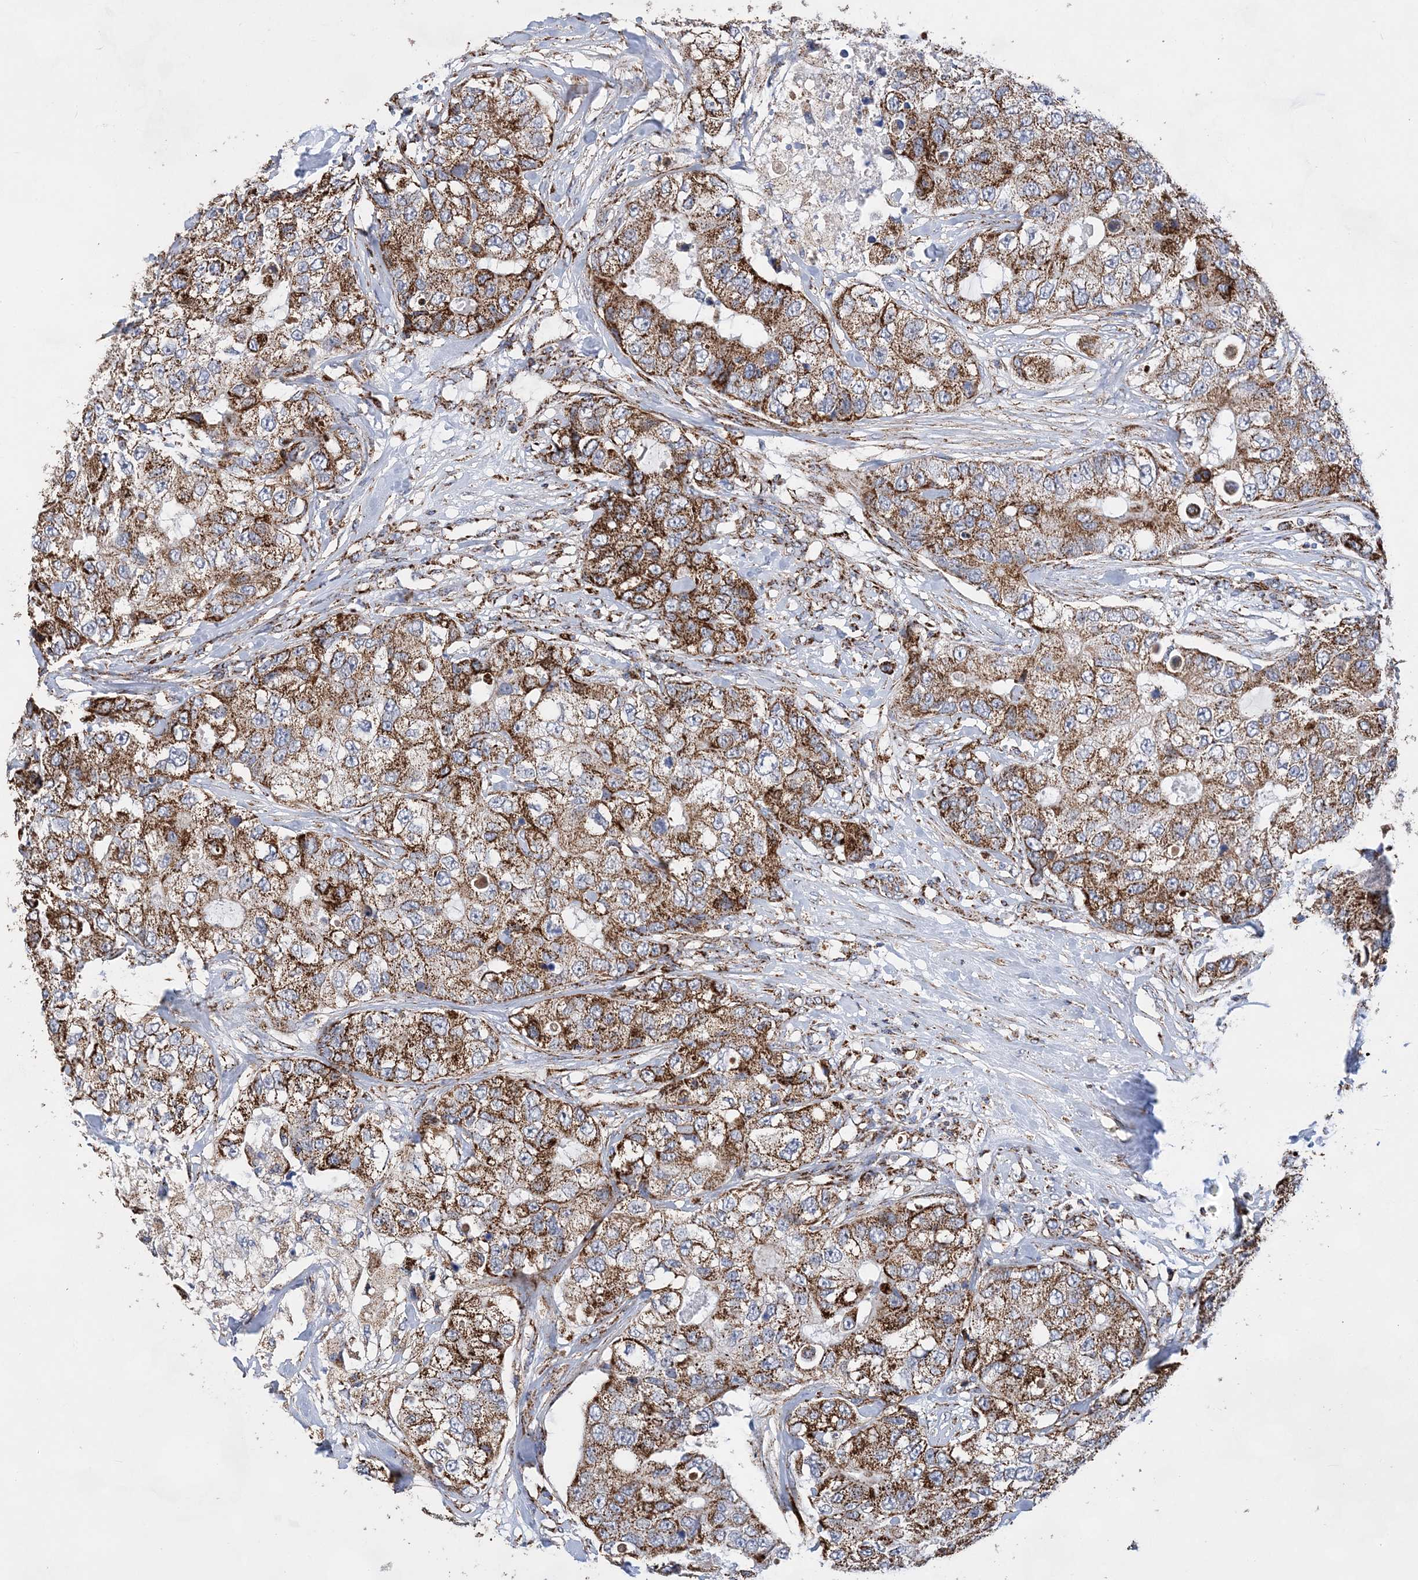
{"staining": {"intensity": "strong", "quantity": ">75%", "location": "cytoplasmic/membranous"}, "tissue": "breast cancer", "cell_type": "Tumor cells", "image_type": "cancer", "snomed": [{"axis": "morphology", "description": "Duct carcinoma"}, {"axis": "topography", "description": "Breast"}], "caption": "Tumor cells exhibit high levels of strong cytoplasmic/membranous positivity in approximately >75% of cells in breast cancer (invasive ductal carcinoma).", "gene": "ACOT9", "patient": {"sex": "female", "age": 62}}